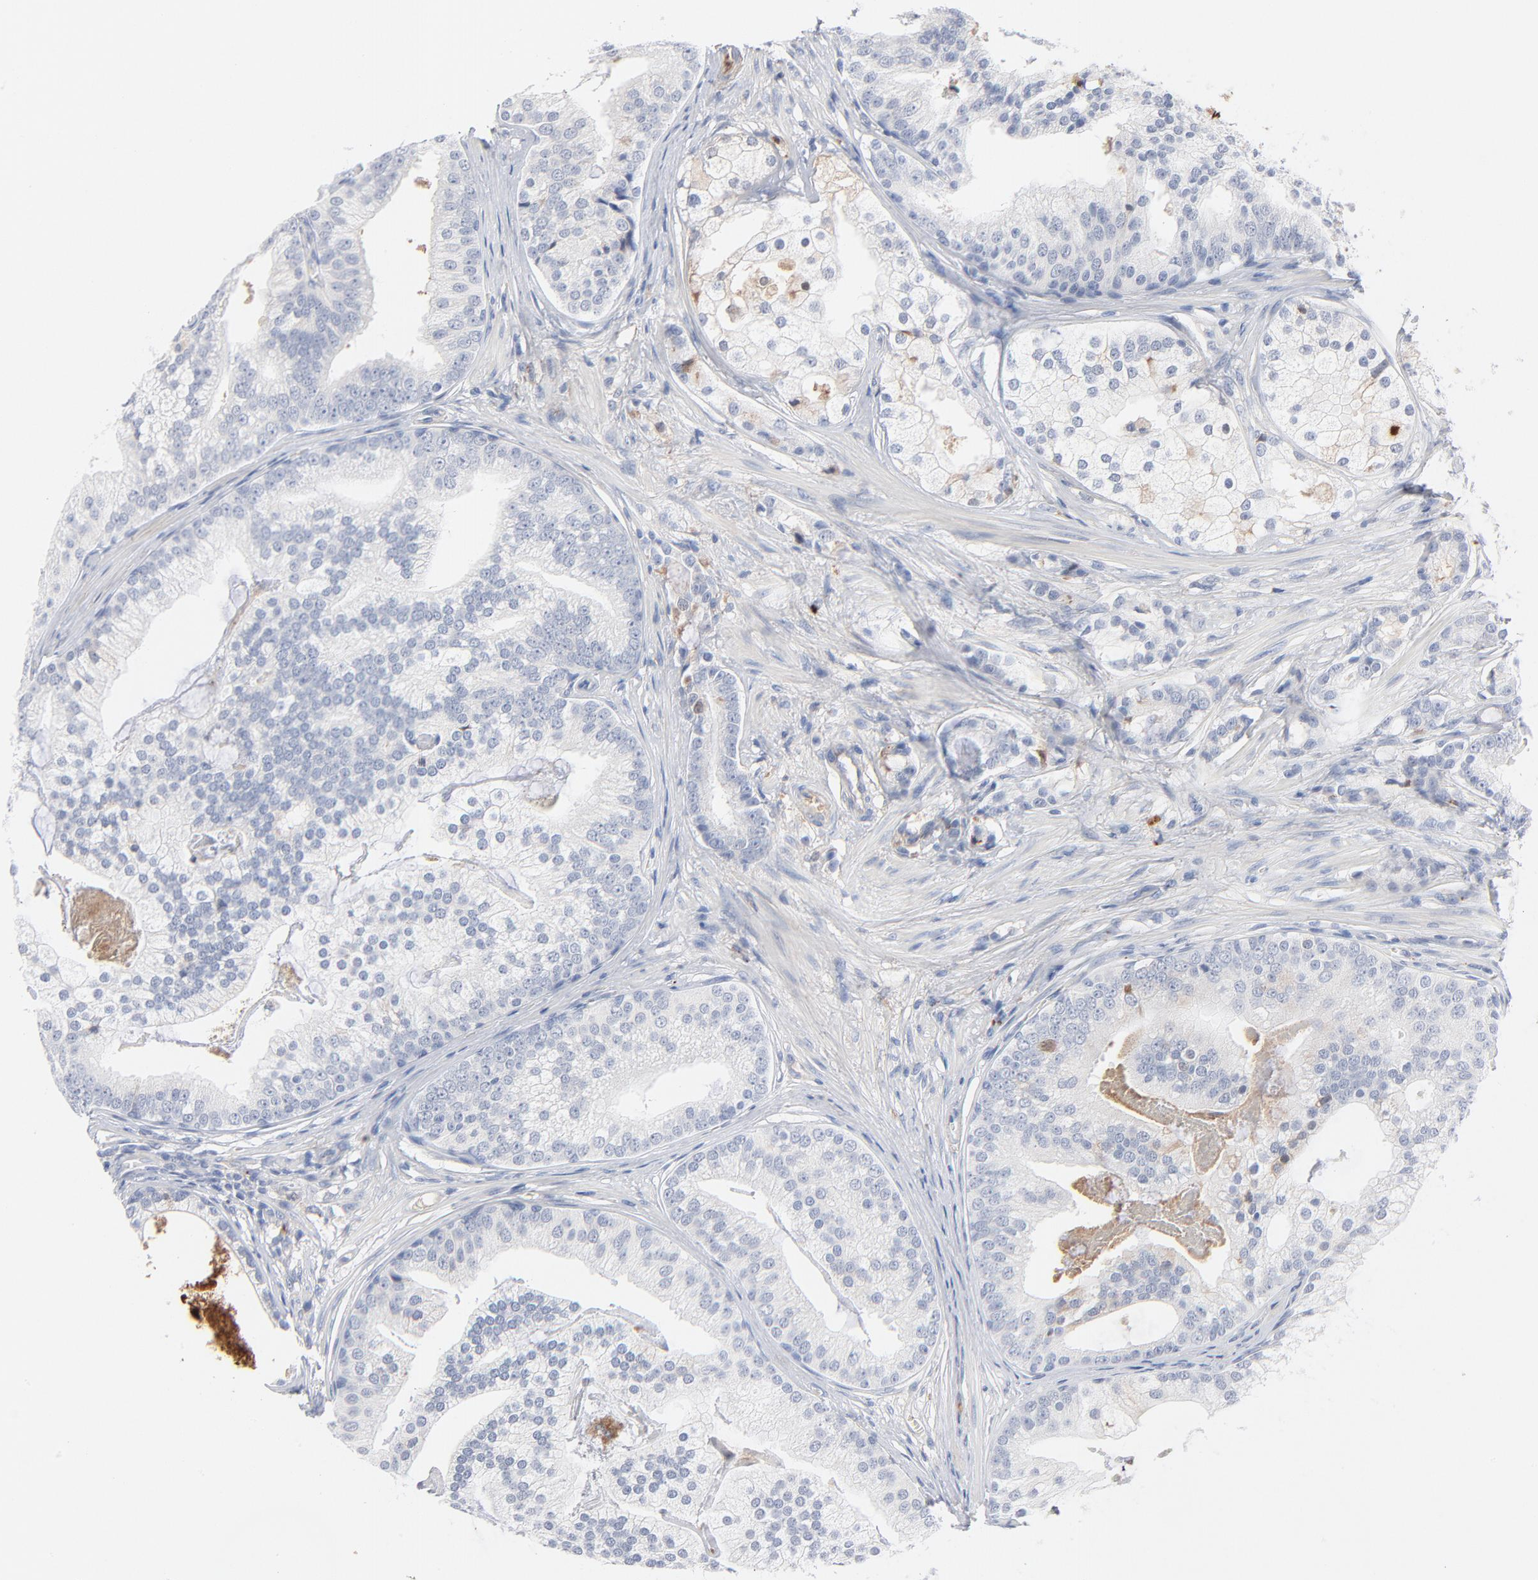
{"staining": {"intensity": "negative", "quantity": "none", "location": "none"}, "tissue": "prostate cancer", "cell_type": "Tumor cells", "image_type": "cancer", "snomed": [{"axis": "morphology", "description": "Adenocarcinoma, Low grade"}, {"axis": "topography", "description": "Prostate"}], "caption": "Immunohistochemical staining of prostate low-grade adenocarcinoma reveals no significant staining in tumor cells. The staining is performed using DAB brown chromogen with nuclei counter-stained in using hematoxylin.", "gene": "SERPINA4", "patient": {"sex": "male", "age": 58}}